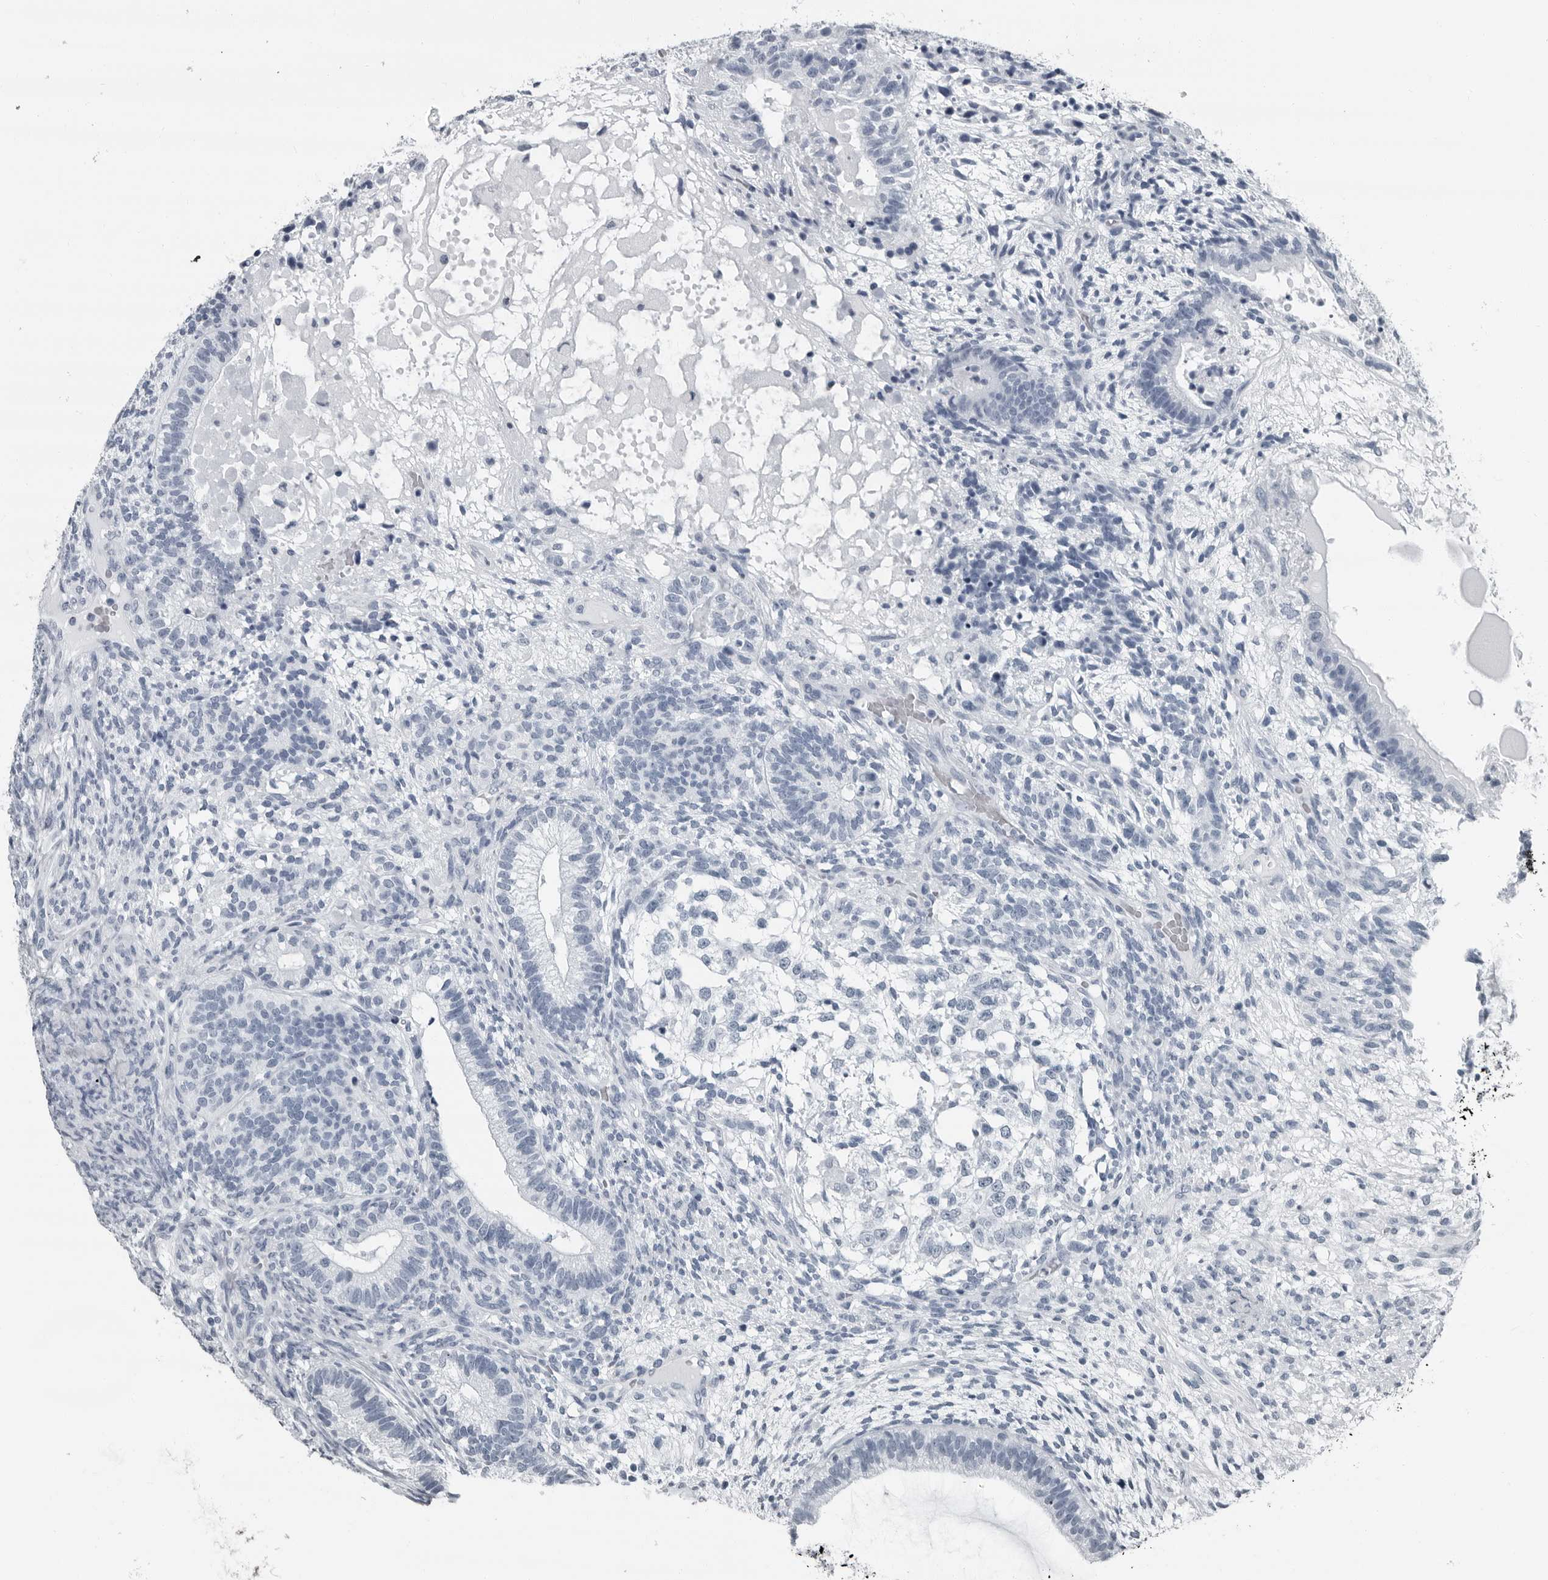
{"staining": {"intensity": "negative", "quantity": "none", "location": "none"}, "tissue": "testis cancer", "cell_type": "Tumor cells", "image_type": "cancer", "snomed": [{"axis": "morphology", "description": "Seminoma, NOS"}, {"axis": "morphology", "description": "Carcinoma, Embryonal, NOS"}, {"axis": "topography", "description": "Testis"}], "caption": "Testis cancer was stained to show a protein in brown. There is no significant positivity in tumor cells. (Brightfield microscopy of DAB immunohistochemistry (IHC) at high magnification).", "gene": "PRSS1", "patient": {"sex": "male", "age": 28}}